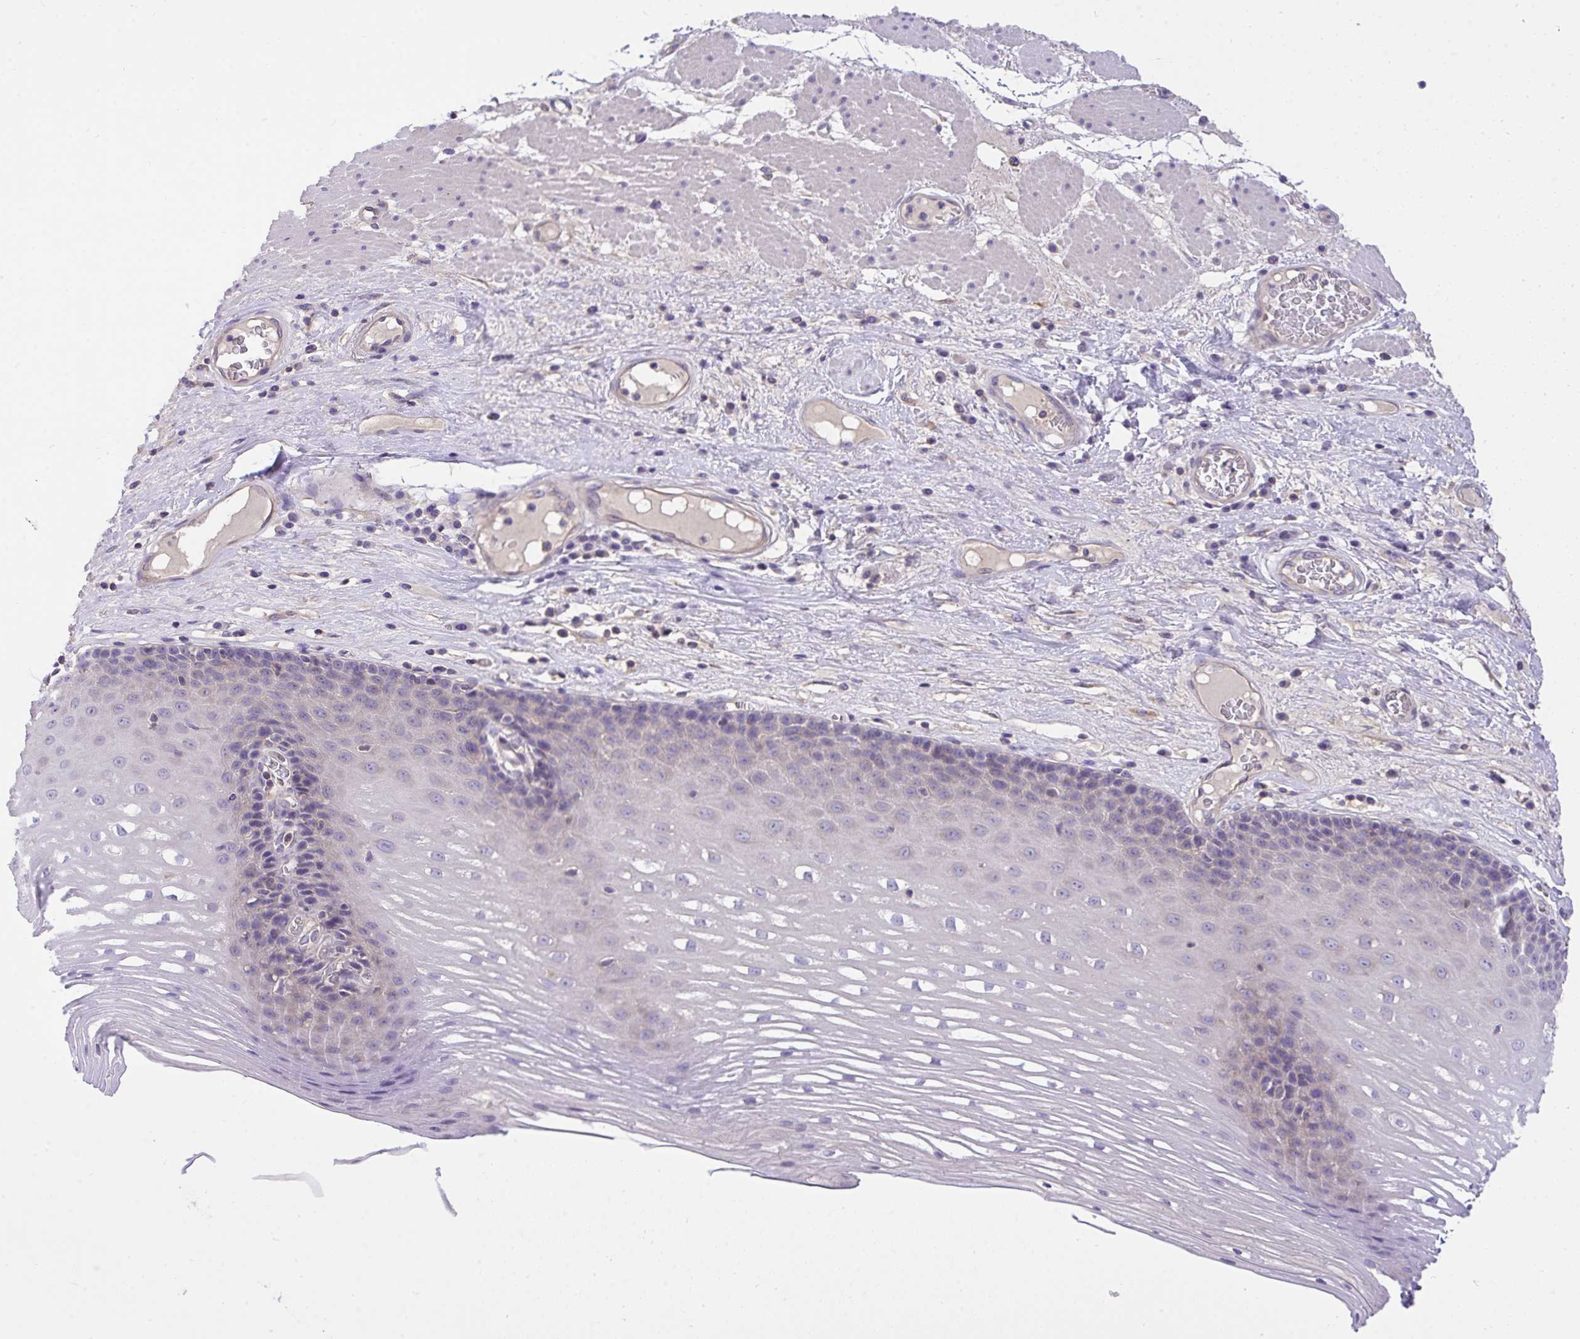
{"staining": {"intensity": "negative", "quantity": "none", "location": "none"}, "tissue": "esophagus", "cell_type": "Squamous epithelial cells", "image_type": "normal", "snomed": [{"axis": "morphology", "description": "Normal tissue, NOS"}, {"axis": "topography", "description": "Esophagus"}], "caption": "Protein analysis of benign esophagus demonstrates no significant positivity in squamous epithelial cells. Brightfield microscopy of immunohistochemistry (IHC) stained with DAB (3,3'-diaminobenzidine) (brown) and hematoxylin (blue), captured at high magnification.", "gene": "TLN2", "patient": {"sex": "male", "age": 62}}